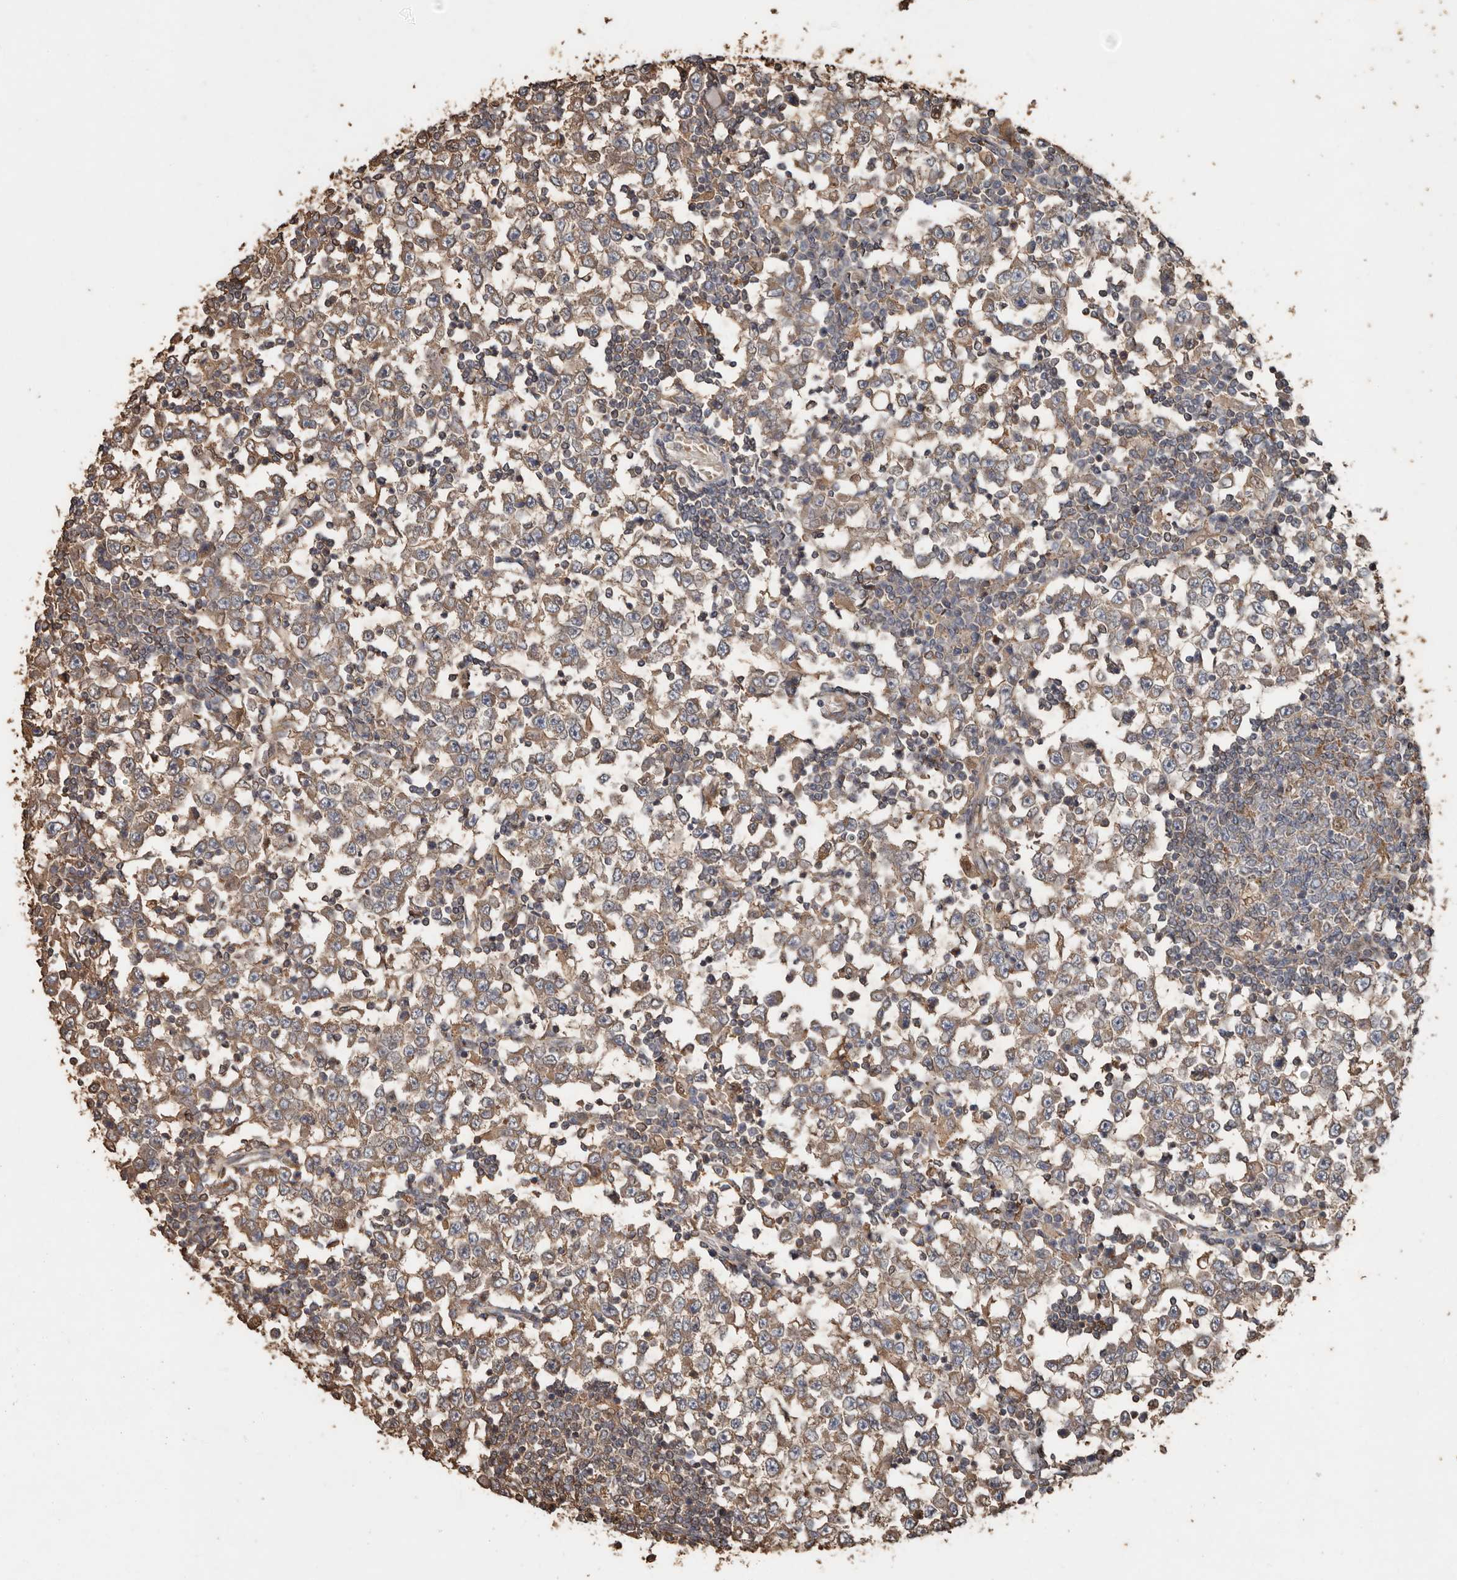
{"staining": {"intensity": "moderate", "quantity": ">75%", "location": "cytoplasmic/membranous"}, "tissue": "testis cancer", "cell_type": "Tumor cells", "image_type": "cancer", "snomed": [{"axis": "morphology", "description": "Seminoma, NOS"}, {"axis": "topography", "description": "Testis"}], "caption": "Immunohistochemical staining of human testis cancer (seminoma) exhibits medium levels of moderate cytoplasmic/membranous protein expression in approximately >75% of tumor cells. The staining was performed using DAB, with brown indicating positive protein expression. Nuclei are stained blue with hematoxylin.", "gene": "RANBP17", "patient": {"sex": "male", "age": 65}}